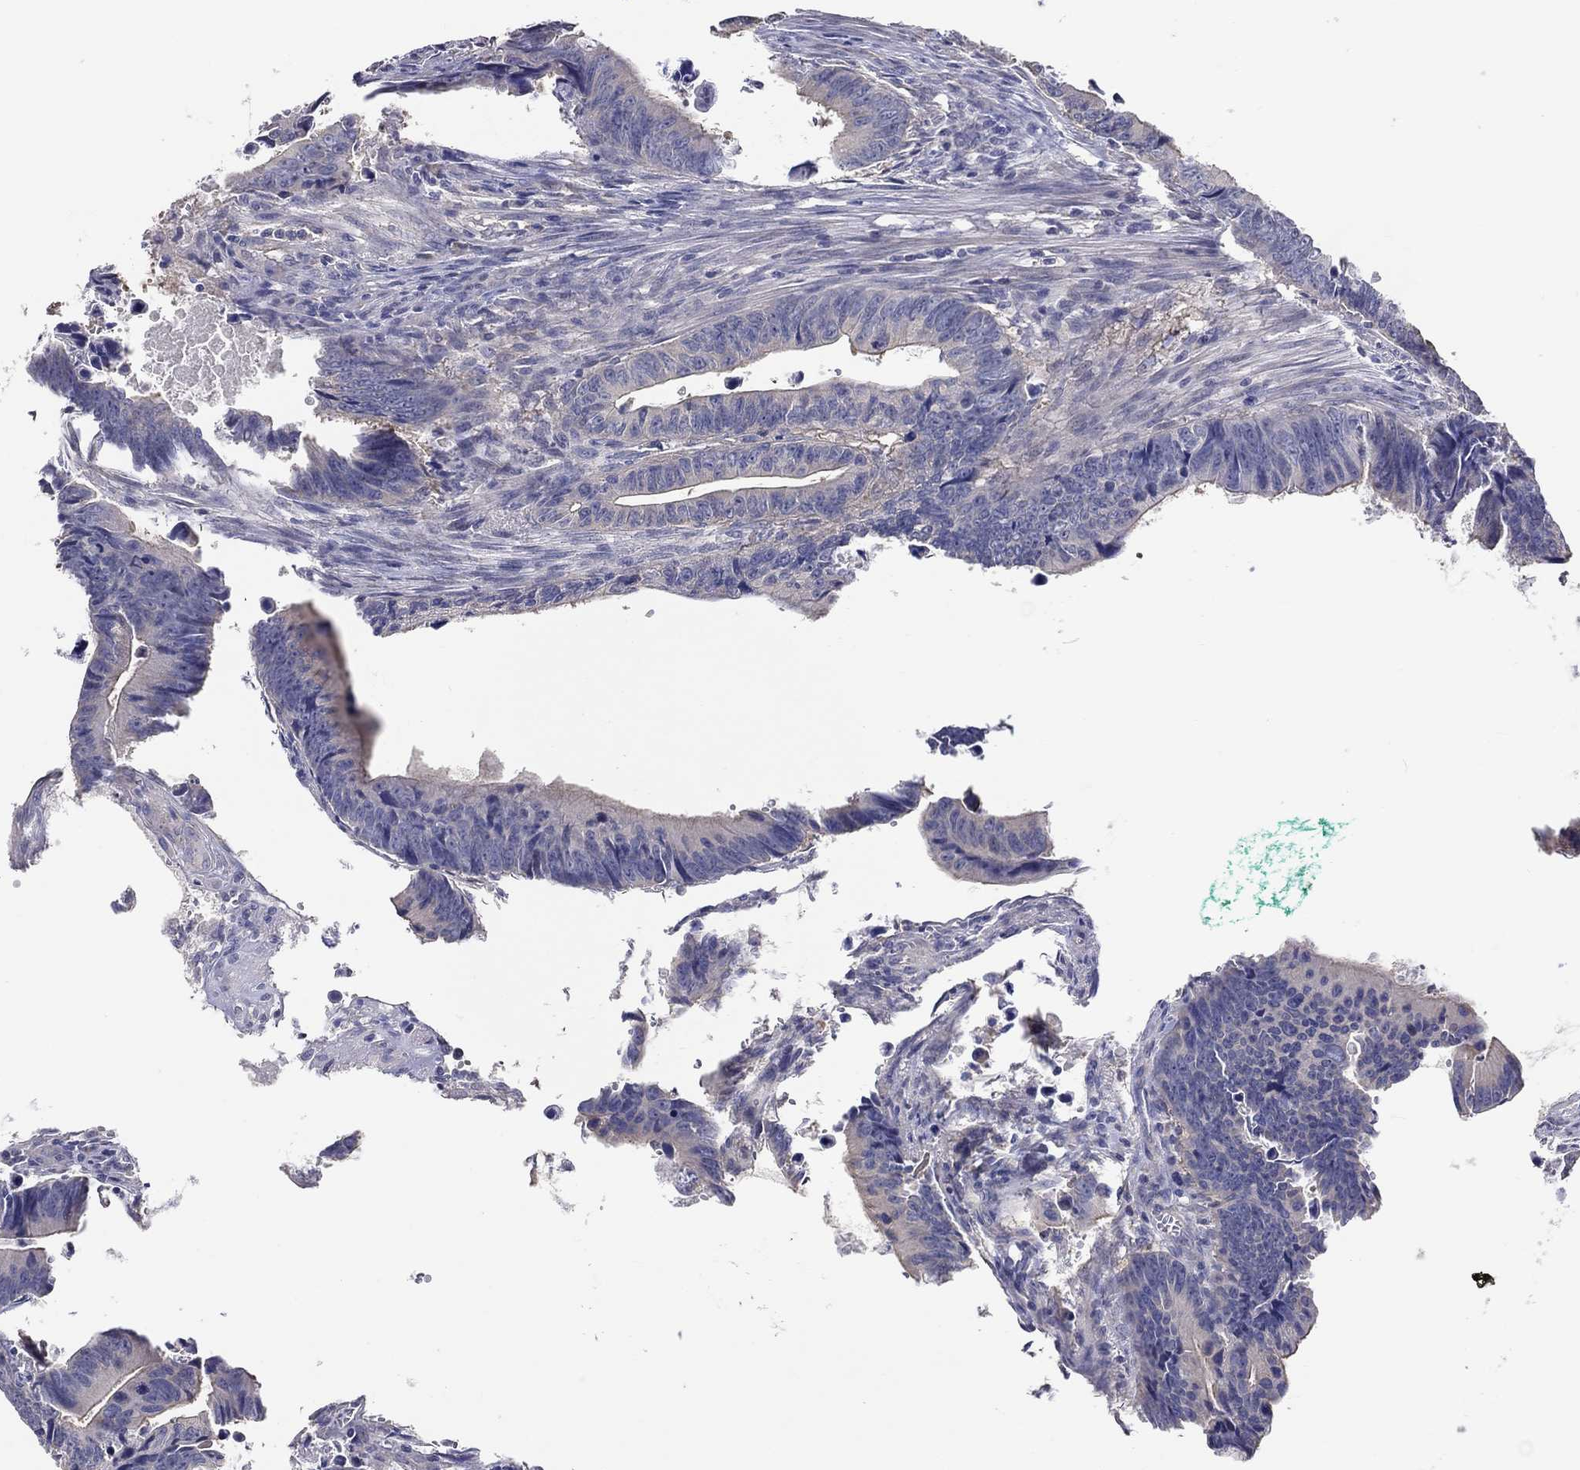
{"staining": {"intensity": "negative", "quantity": "none", "location": "none"}, "tissue": "colorectal cancer", "cell_type": "Tumor cells", "image_type": "cancer", "snomed": [{"axis": "morphology", "description": "Adenocarcinoma, NOS"}, {"axis": "topography", "description": "Colon"}], "caption": "An immunohistochemistry (IHC) image of adenocarcinoma (colorectal) is shown. There is no staining in tumor cells of adenocarcinoma (colorectal). (Immunohistochemistry (ihc), brightfield microscopy, high magnification).", "gene": "DOCK3", "patient": {"sex": "female", "age": 87}}